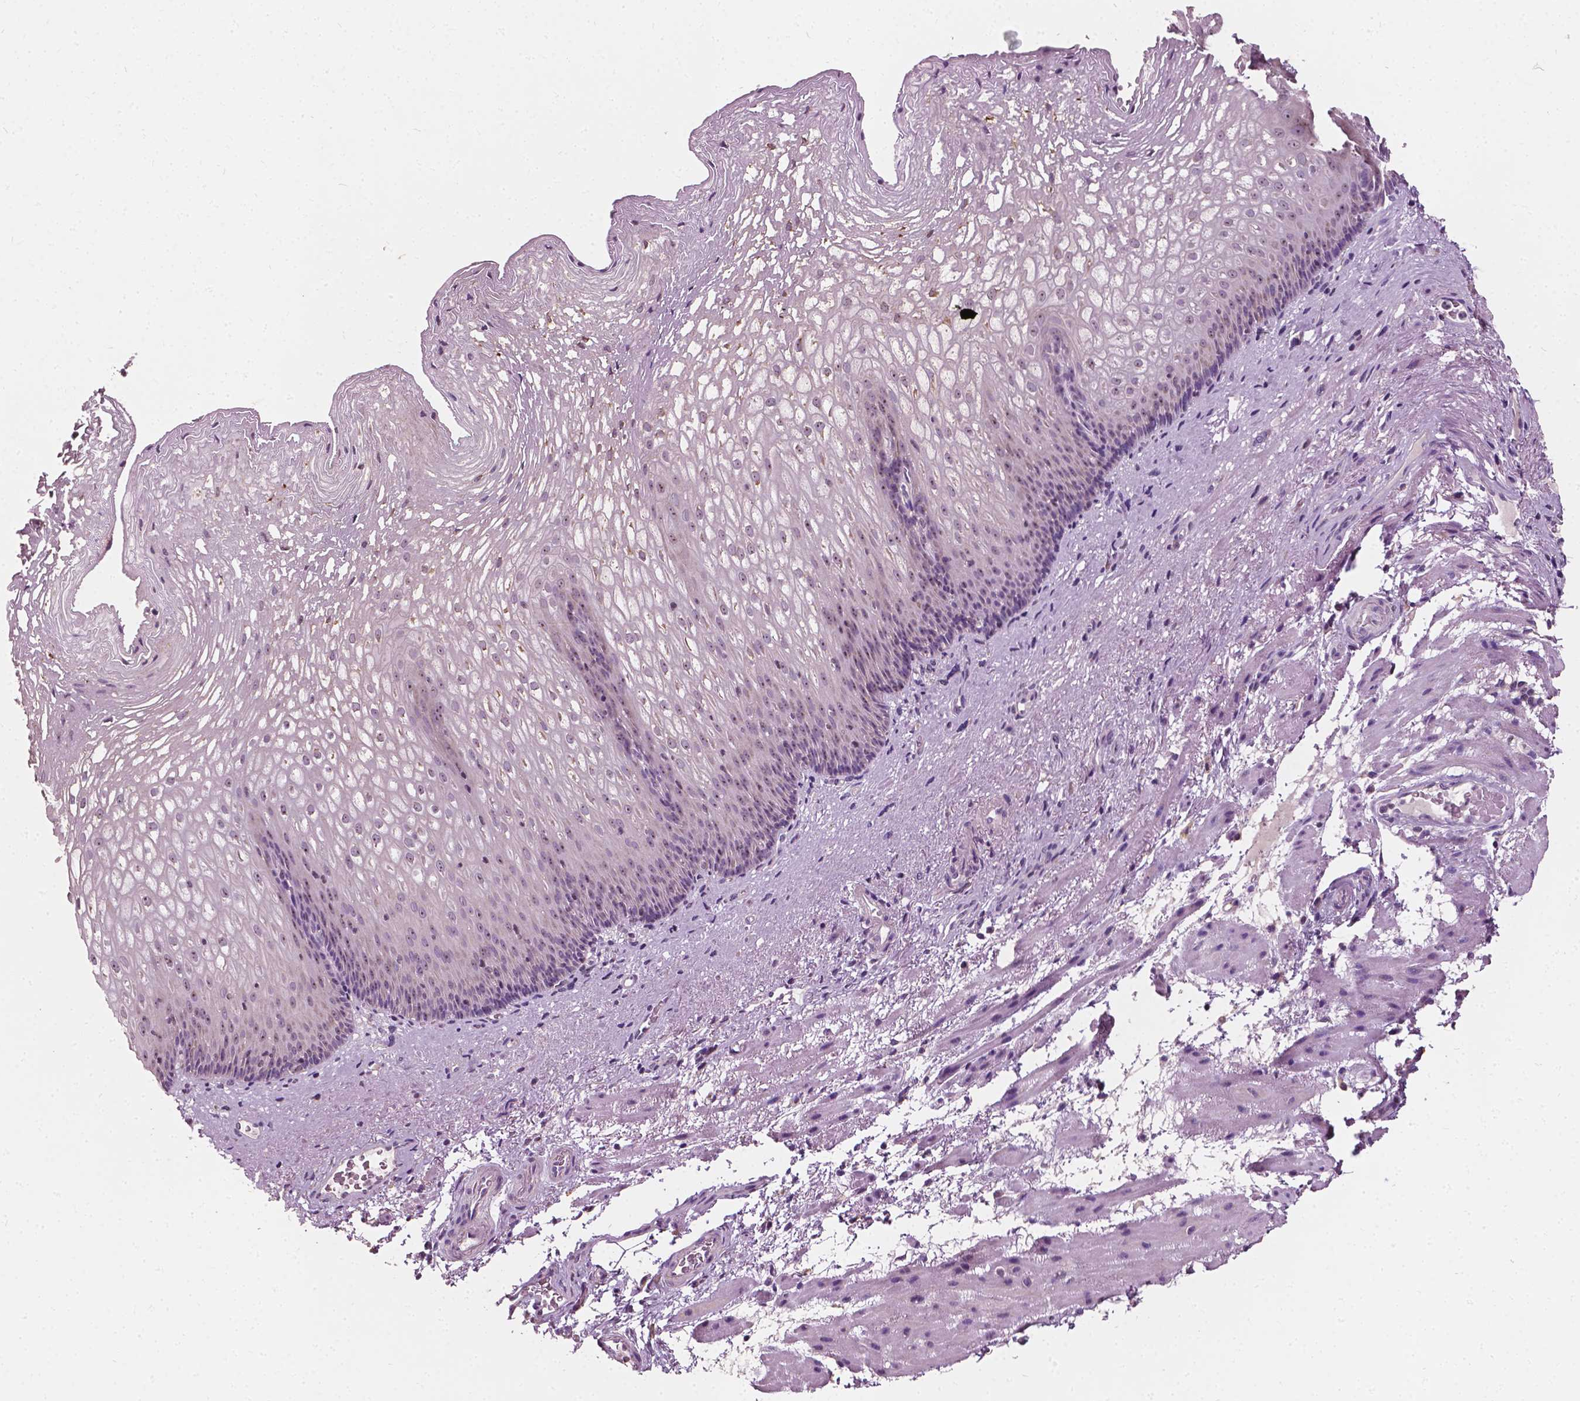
{"staining": {"intensity": "weak", "quantity": "25%-75%", "location": "nuclear"}, "tissue": "esophagus", "cell_type": "Squamous epithelial cells", "image_type": "normal", "snomed": [{"axis": "morphology", "description": "Normal tissue, NOS"}, {"axis": "topography", "description": "Esophagus"}], "caption": "This micrograph exhibits immunohistochemistry staining of benign human esophagus, with low weak nuclear positivity in about 25%-75% of squamous epithelial cells.", "gene": "ODF3L2", "patient": {"sex": "male", "age": 76}}